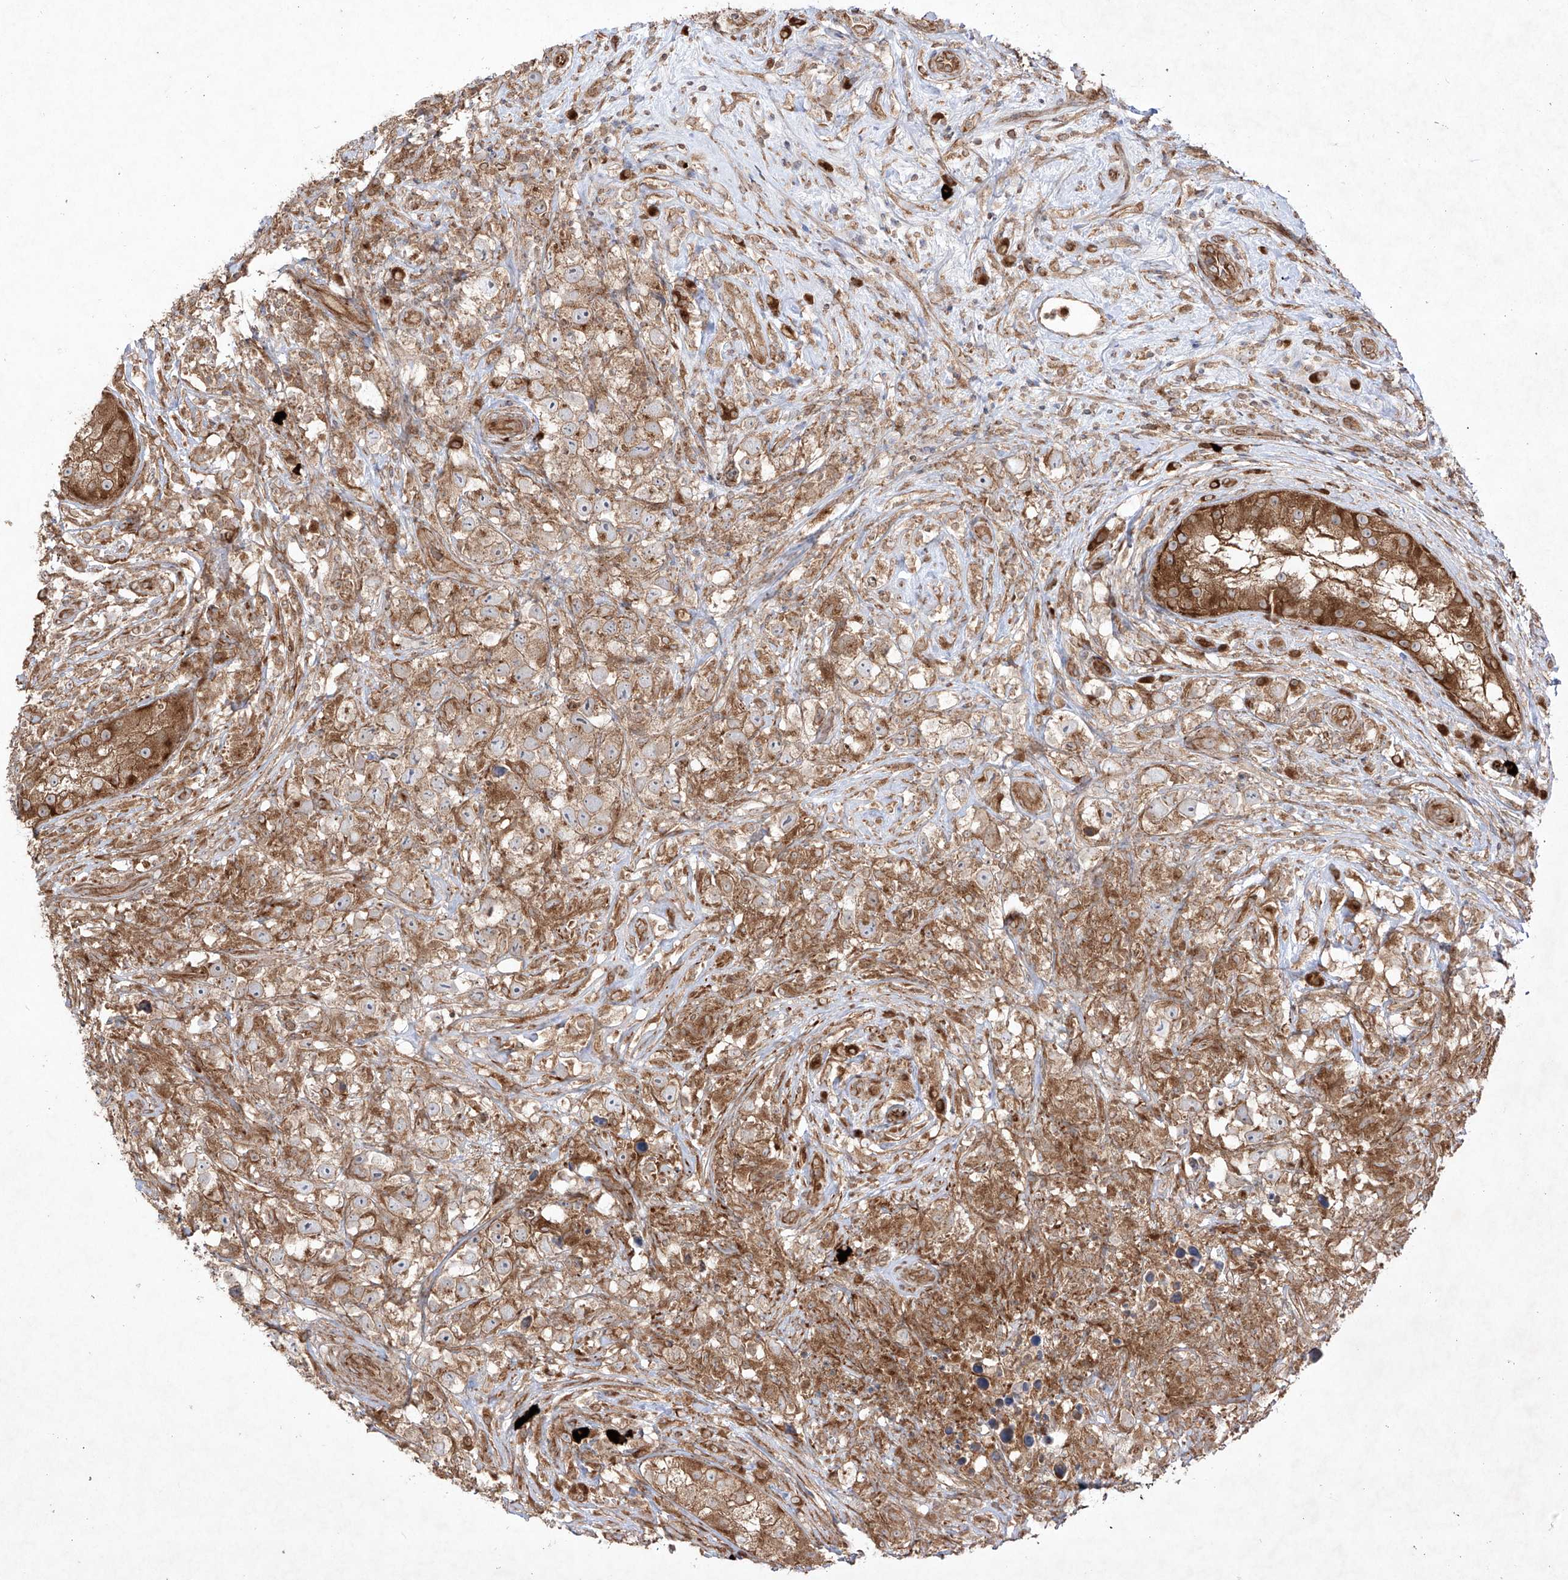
{"staining": {"intensity": "moderate", "quantity": ">75%", "location": "cytoplasmic/membranous"}, "tissue": "testis cancer", "cell_type": "Tumor cells", "image_type": "cancer", "snomed": [{"axis": "morphology", "description": "Seminoma, NOS"}, {"axis": "topography", "description": "Testis"}], "caption": "This is a micrograph of immunohistochemistry staining of seminoma (testis), which shows moderate positivity in the cytoplasmic/membranous of tumor cells.", "gene": "YKT6", "patient": {"sex": "male", "age": 49}}